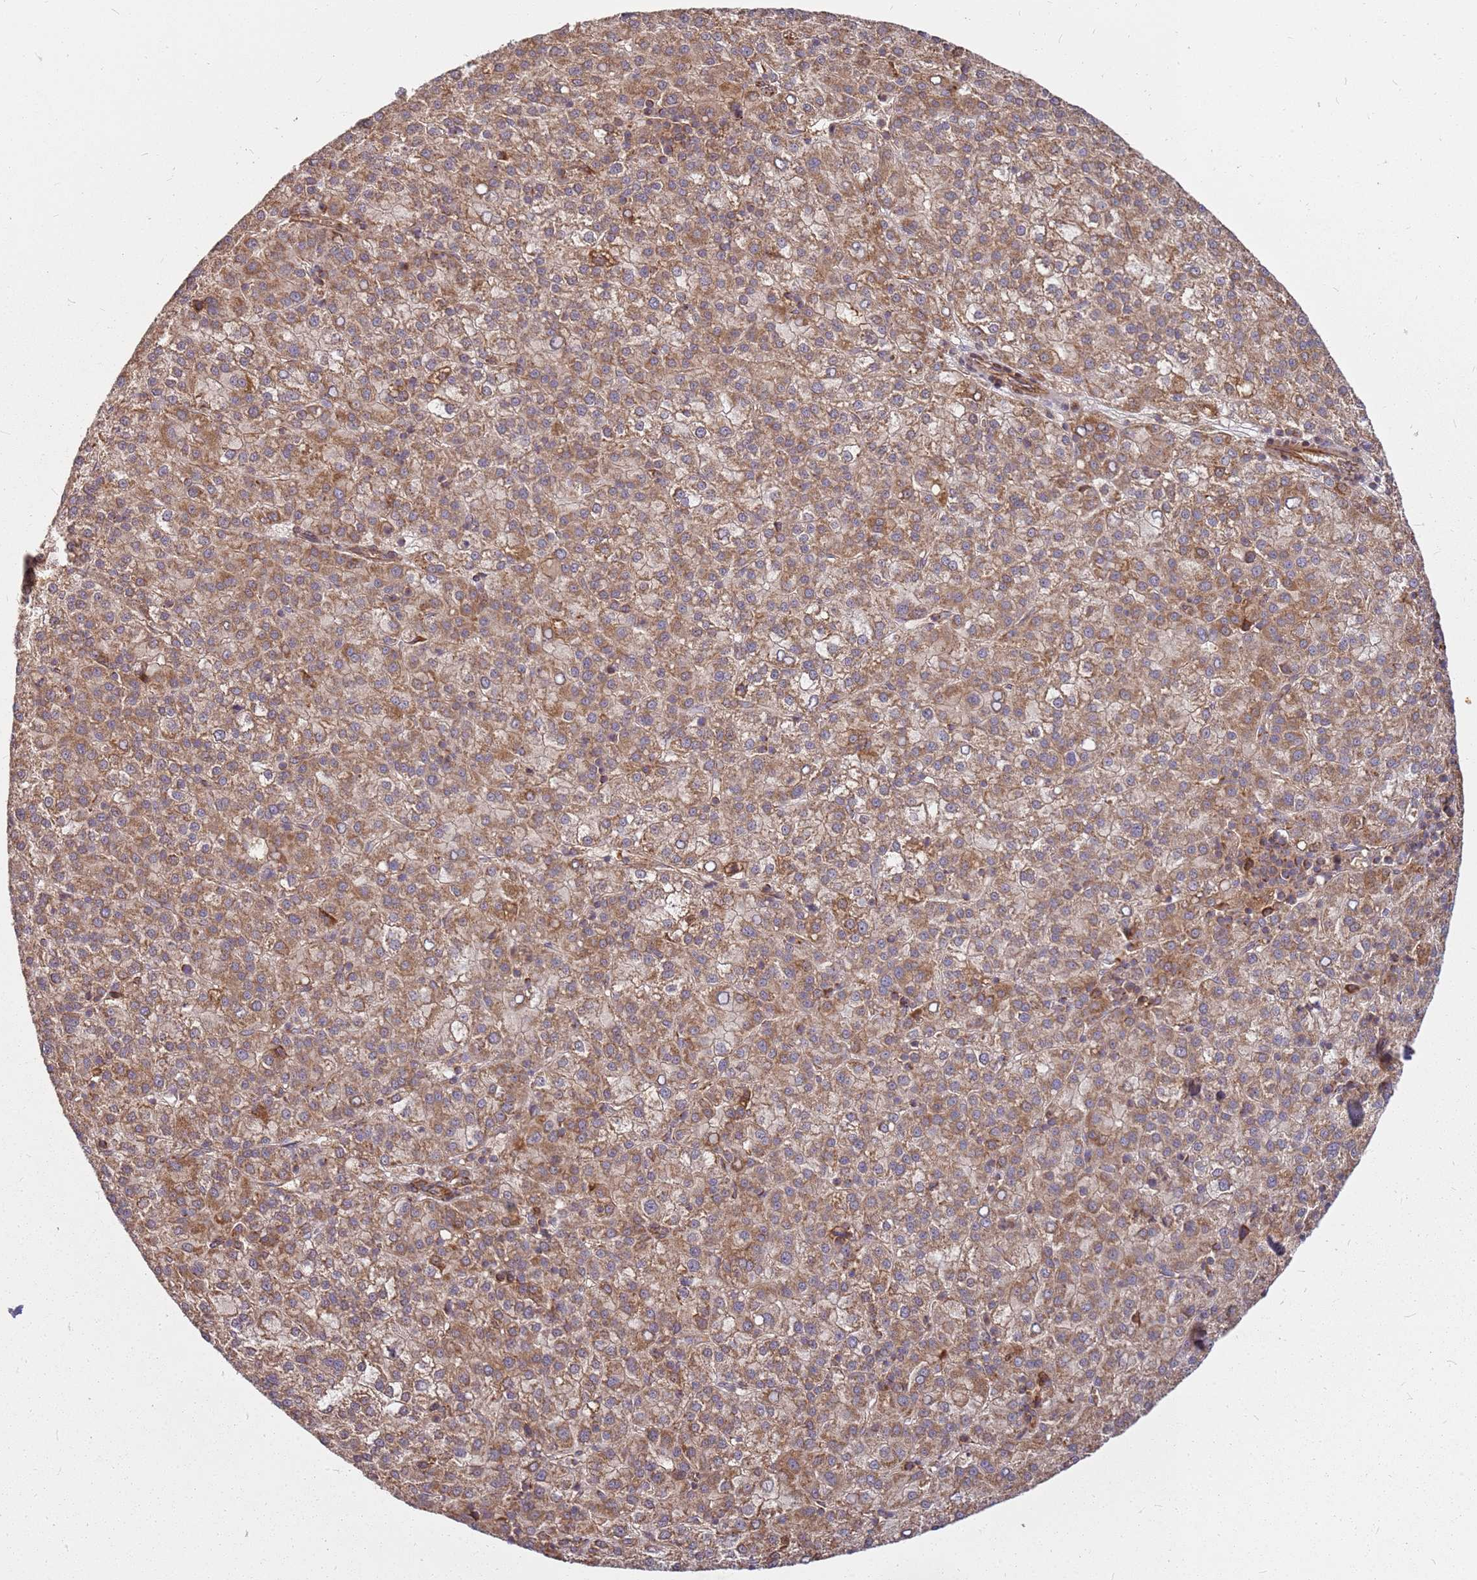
{"staining": {"intensity": "moderate", "quantity": ">75%", "location": "cytoplasmic/membranous"}, "tissue": "liver cancer", "cell_type": "Tumor cells", "image_type": "cancer", "snomed": [{"axis": "morphology", "description": "Carcinoma, Hepatocellular, NOS"}, {"axis": "topography", "description": "Liver"}], "caption": "The micrograph exhibits a brown stain indicating the presence of a protein in the cytoplasmic/membranous of tumor cells in liver cancer.", "gene": "CCDC159", "patient": {"sex": "female", "age": 58}}